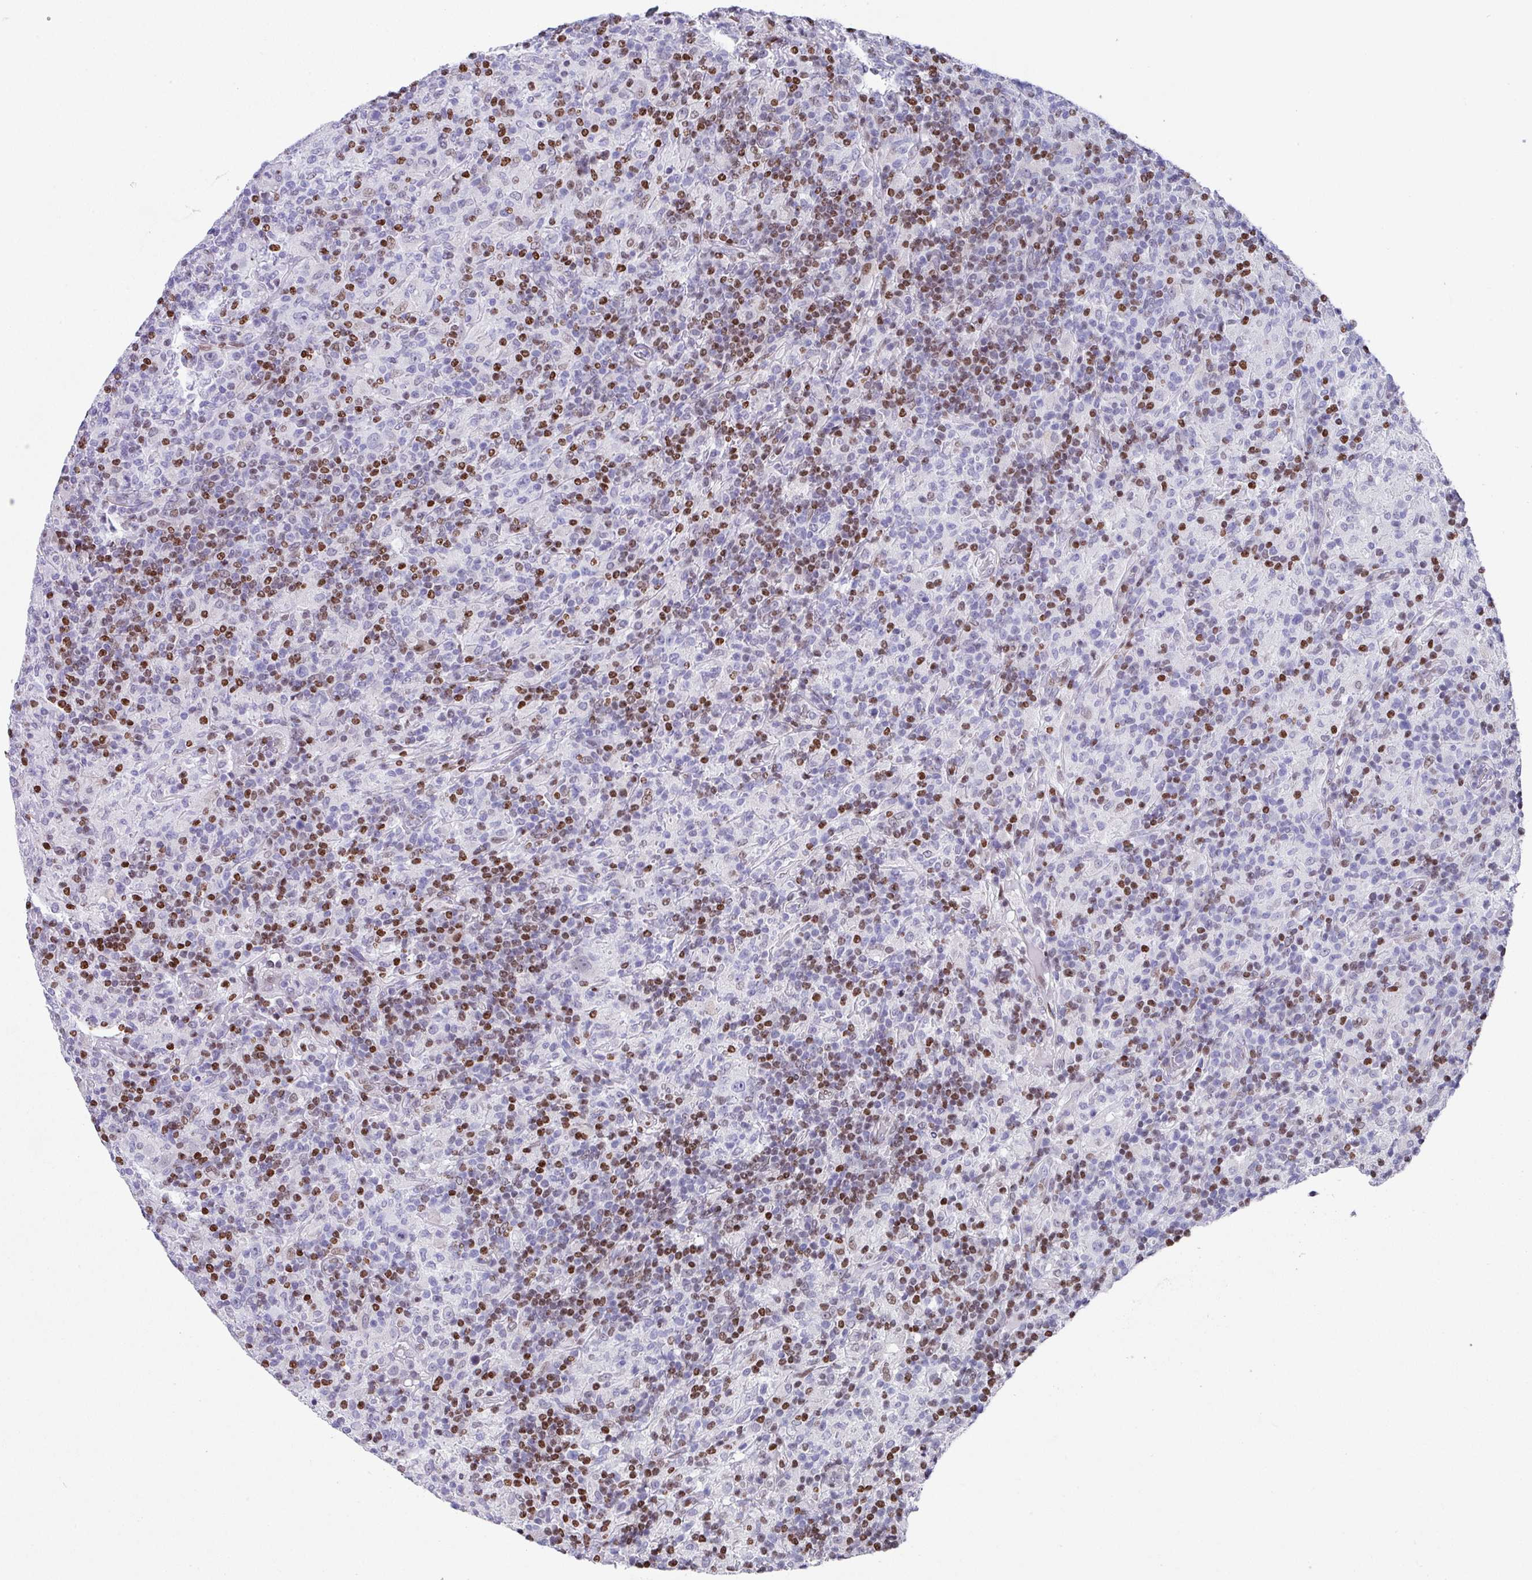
{"staining": {"intensity": "negative", "quantity": "none", "location": "none"}, "tissue": "lymphoma", "cell_type": "Tumor cells", "image_type": "cancer", "snomed": [{"axis": "morphology", "description": "Hodgkin's disease, NOS"}, {"axis": "topography", "description": "Lymph node"}], "caption": "High power microscopy micrograph of an immunohistochemistry photomicrograph of lymphoma, revealing no significant expression in tumor cells.", "gene": "TCF3", "patient": {"sex": "male", "age": 70}}